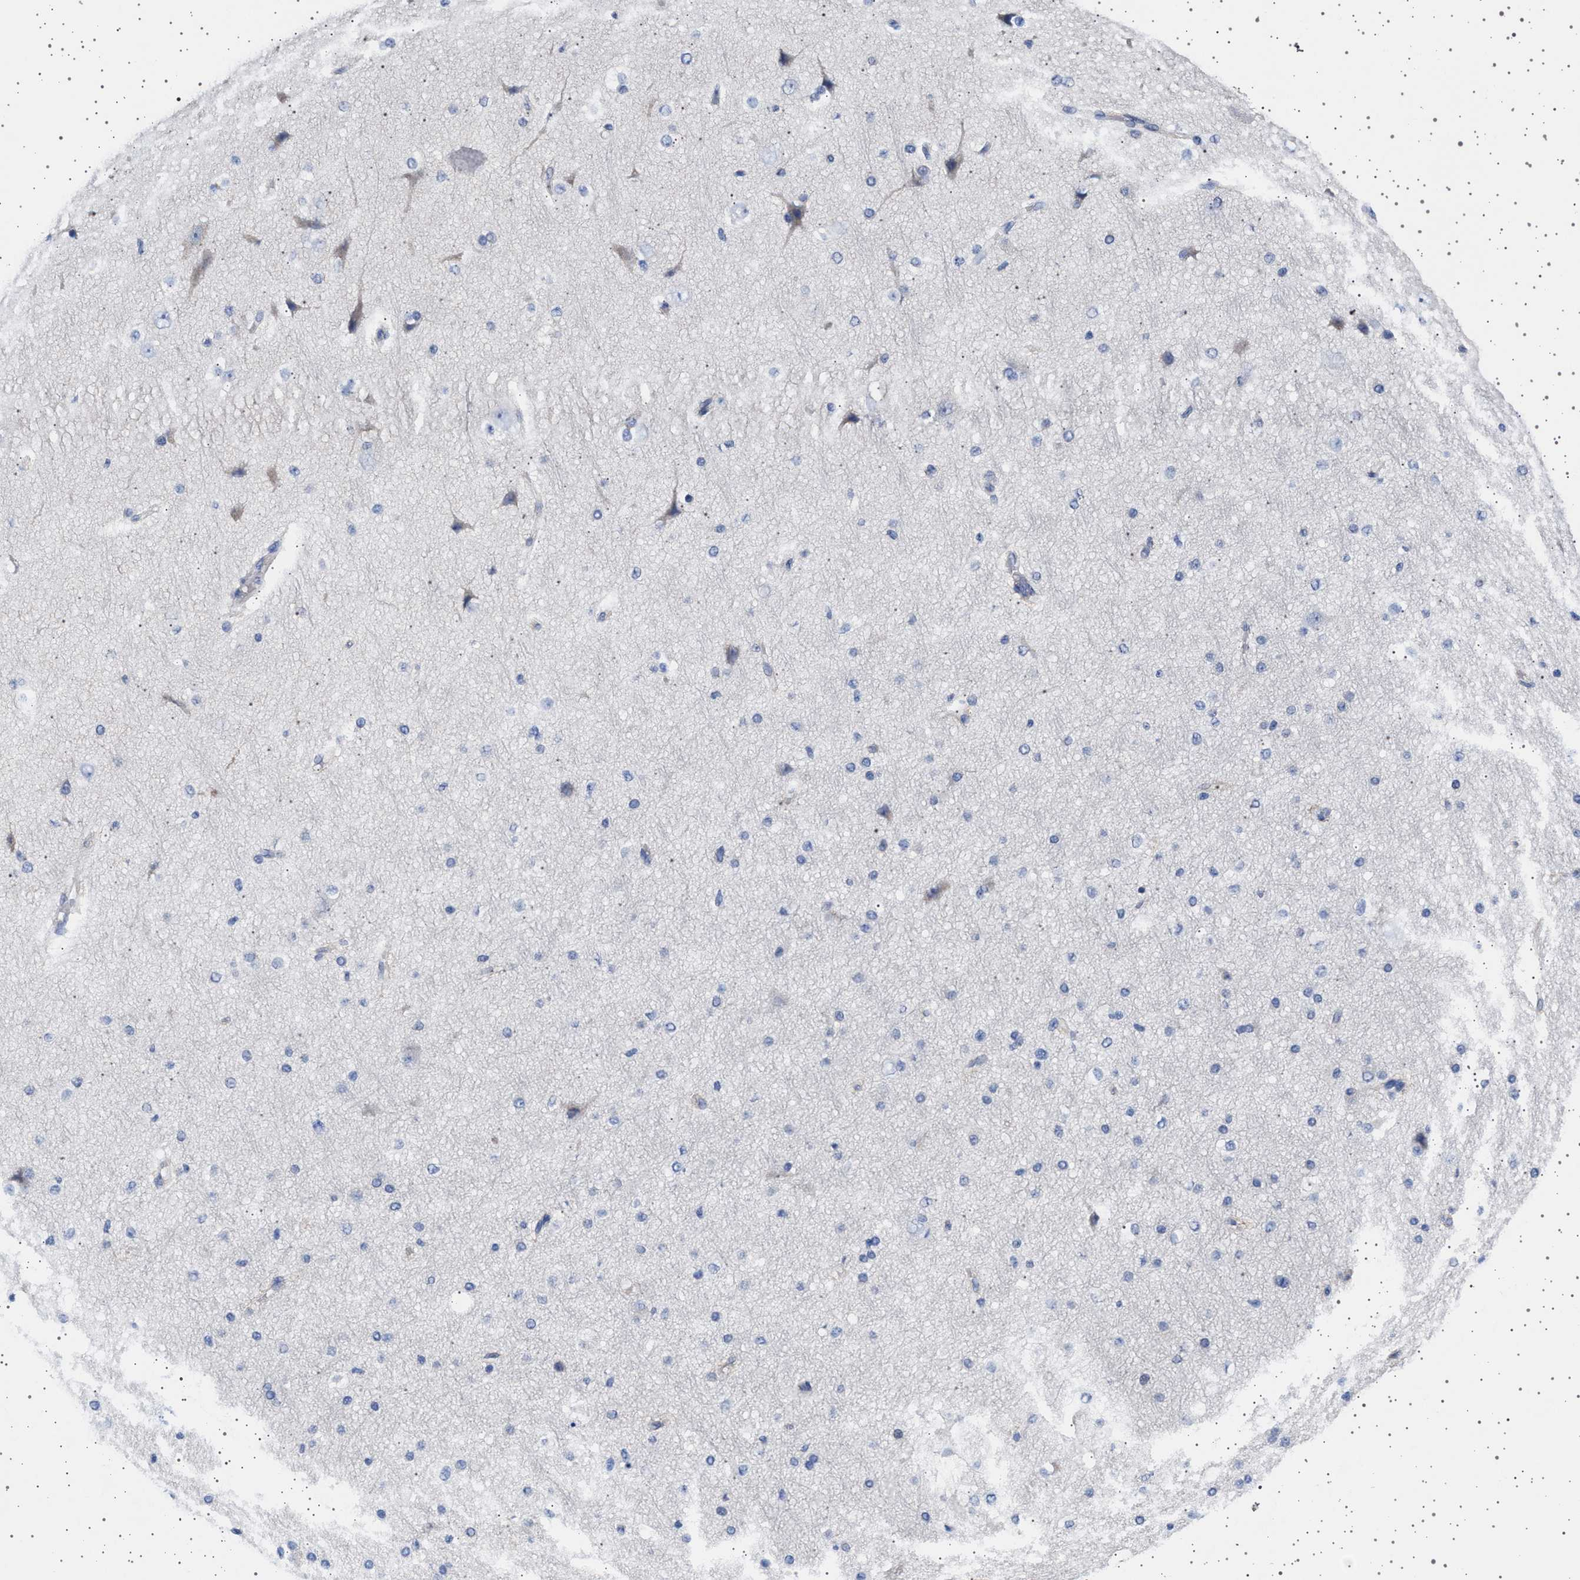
{"staining": {"intensity": "weak", "quantity": "<25%", "location": "cytoplasmic/membranous"}, "tissue": "cerebral cortex", "cell_type": "Endothelial cells", "image_type": "normal", "snomed": [{"axis": "morphology", "description": "Normal tissue, NOS"}, {"axis": "morphology", "description": "Developmental malformation"}, {"axis": "topography", "description": "Cerebral cortex"}], "caption": "A high-resolution photomicrograph shows immunohistochemistry staining of unremarkable cerebral cortex, which reveals no significant expression in endothelial cells.", "gene": "TRMT10B", "patient": {"sex": "female", "age": 30}}